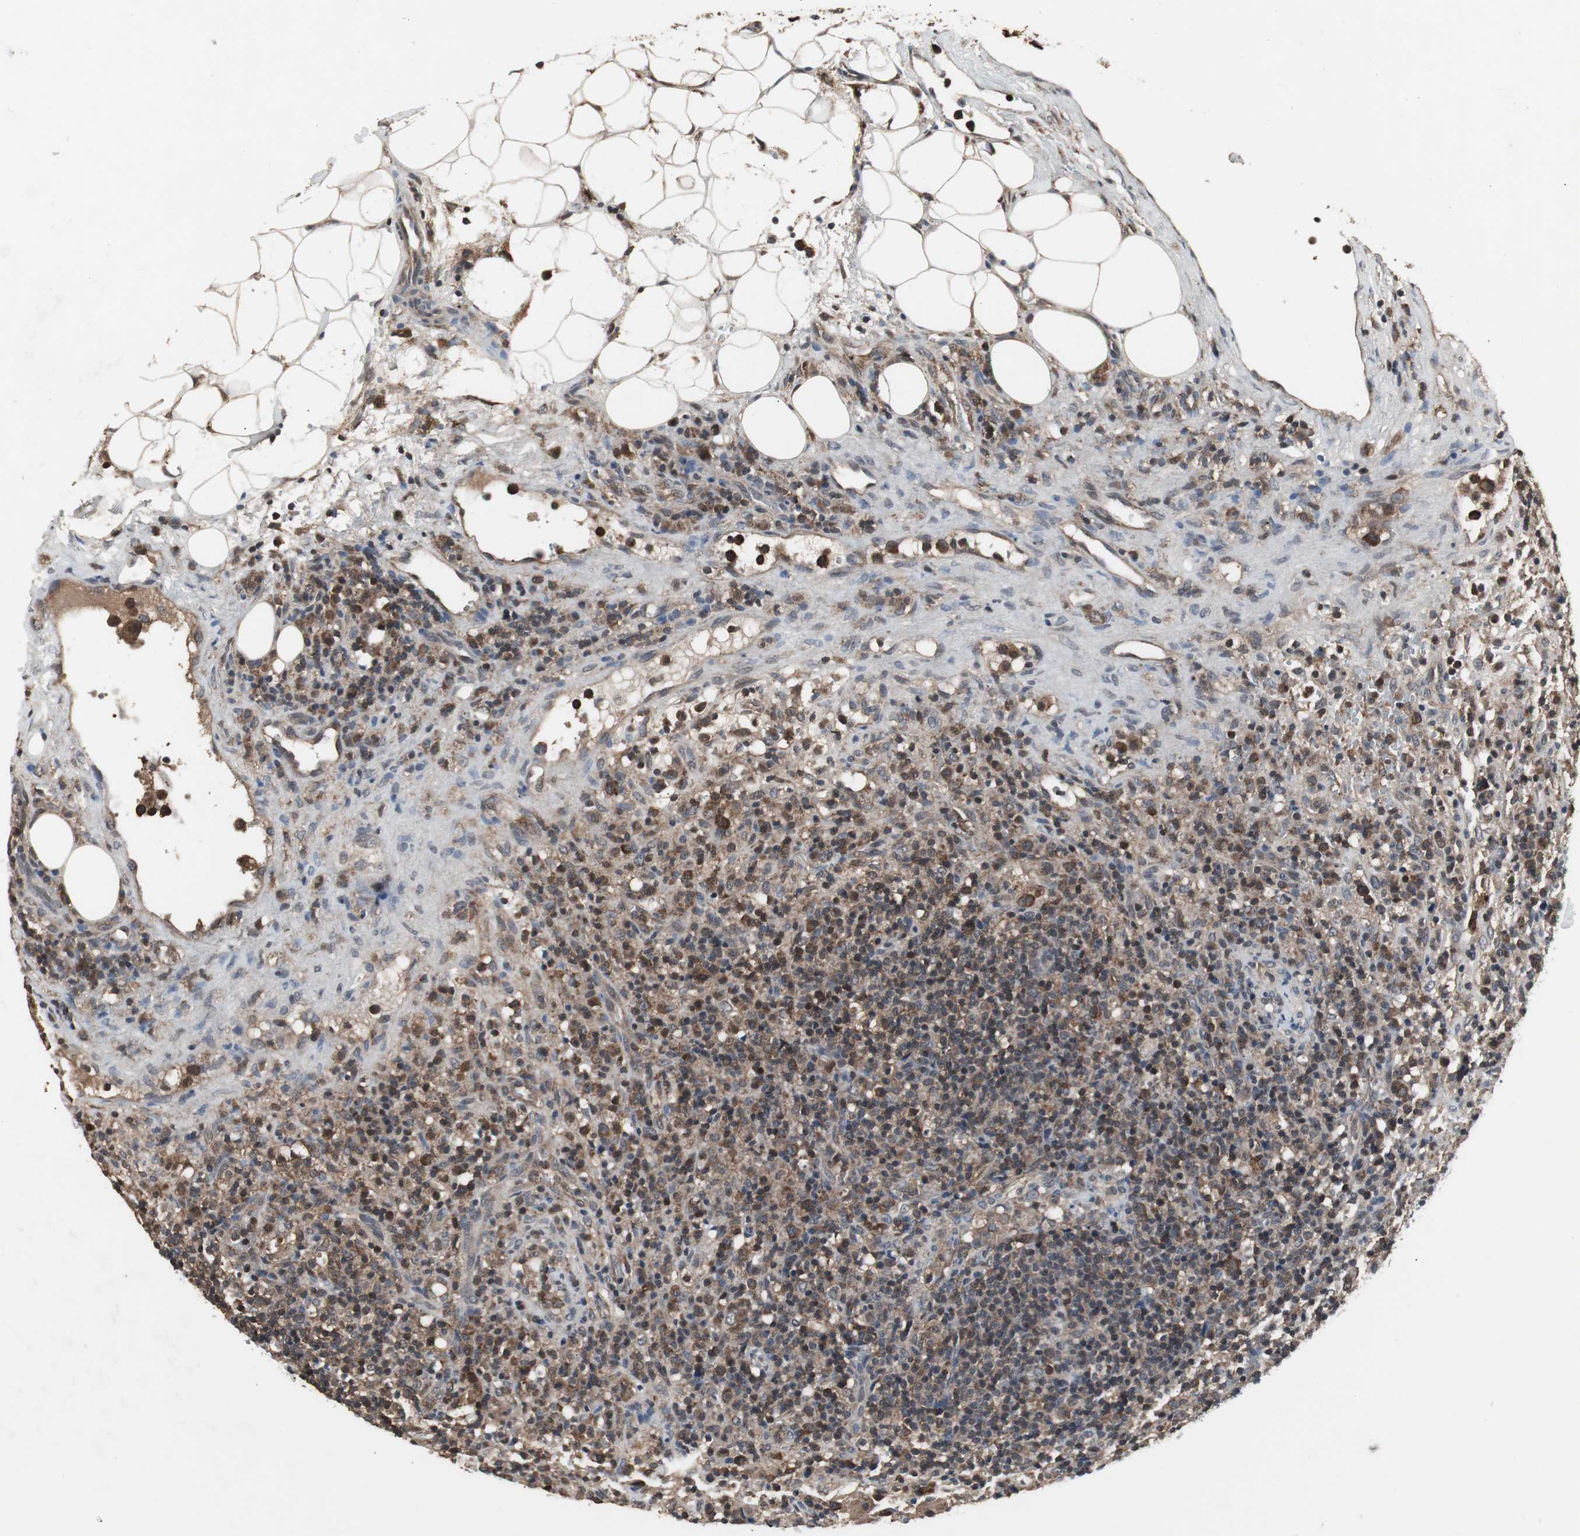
{"staining": {"intensity": "strong", "quantity": ">75%", "location": "cytoplasmic/membranous"}, "tissue": "lymphoma", "cell_type": "Tumor cells", "image_type": "cancer", "snomed": [{"axis": "morphology", "description": "Hodgkin's disease, NOS"}, {"axis": "topography", "description": "Lymph node"}], "caption": "An image of human Hodgkin's disease stained for a protein reveals strong cytoplasmic/membranous brown staining in tumor cells. Nuclei are stained in blue.", "gene": "ZSCAN22", "patient": {"sex": "male", "age": 65}}